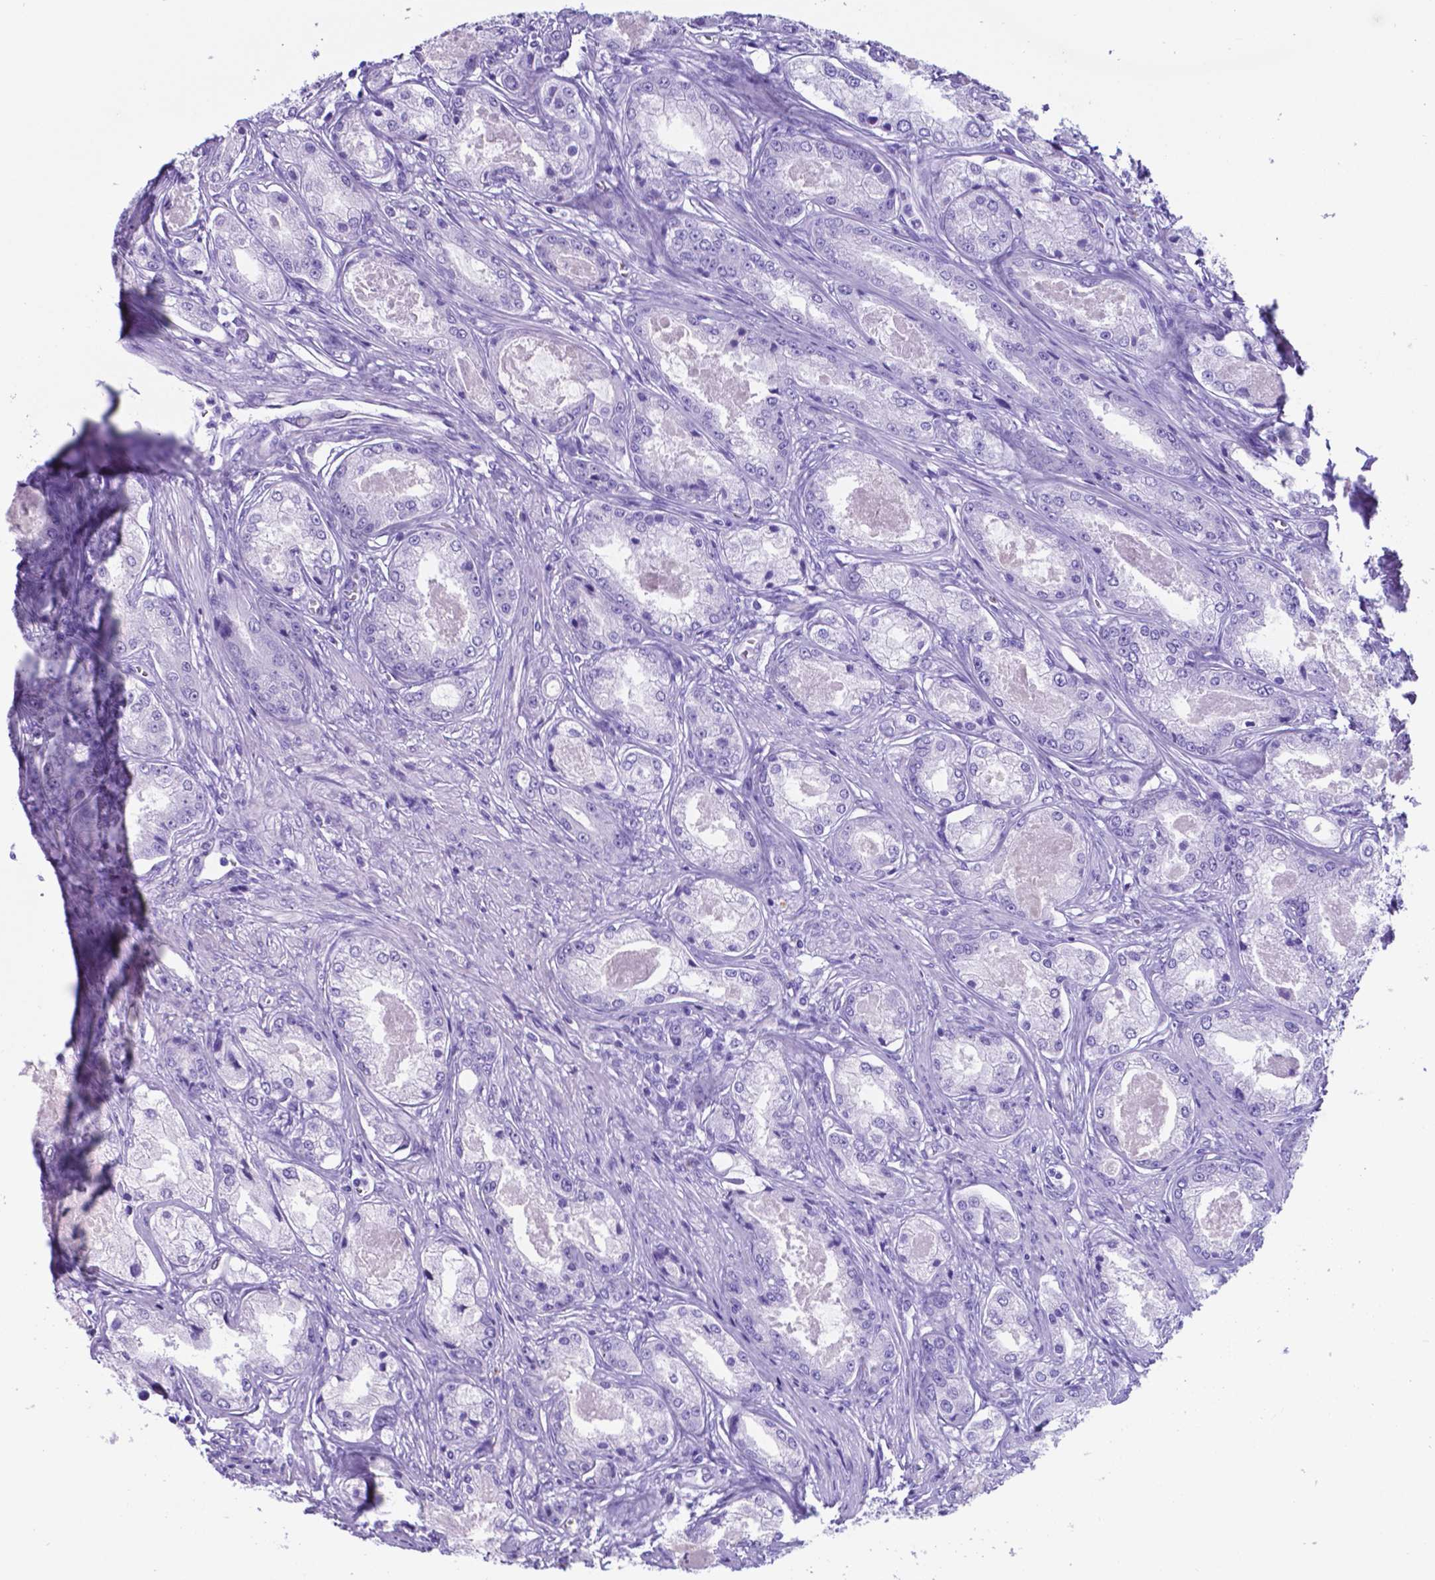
{"staining": {"intensity": "negative", "quantity": "none", "location": "none"}, "tissue": "prostate cancer", "cell_type": "Tumor cells", "image_type": "cancer", "snomed": [{"axis": "morphology", "description": "Adenocarcinoma, Low grade"}, {"axis": "topography", "description": "Prostate"}], "caption": "DAB immunohistochemical staining of prostate cancer displays no significant expression in tumor cells. (DAB immunohistochemistry, high magnification).", "gene": "DNAAF8", "patient": {"sex": "male", "age": 68}}